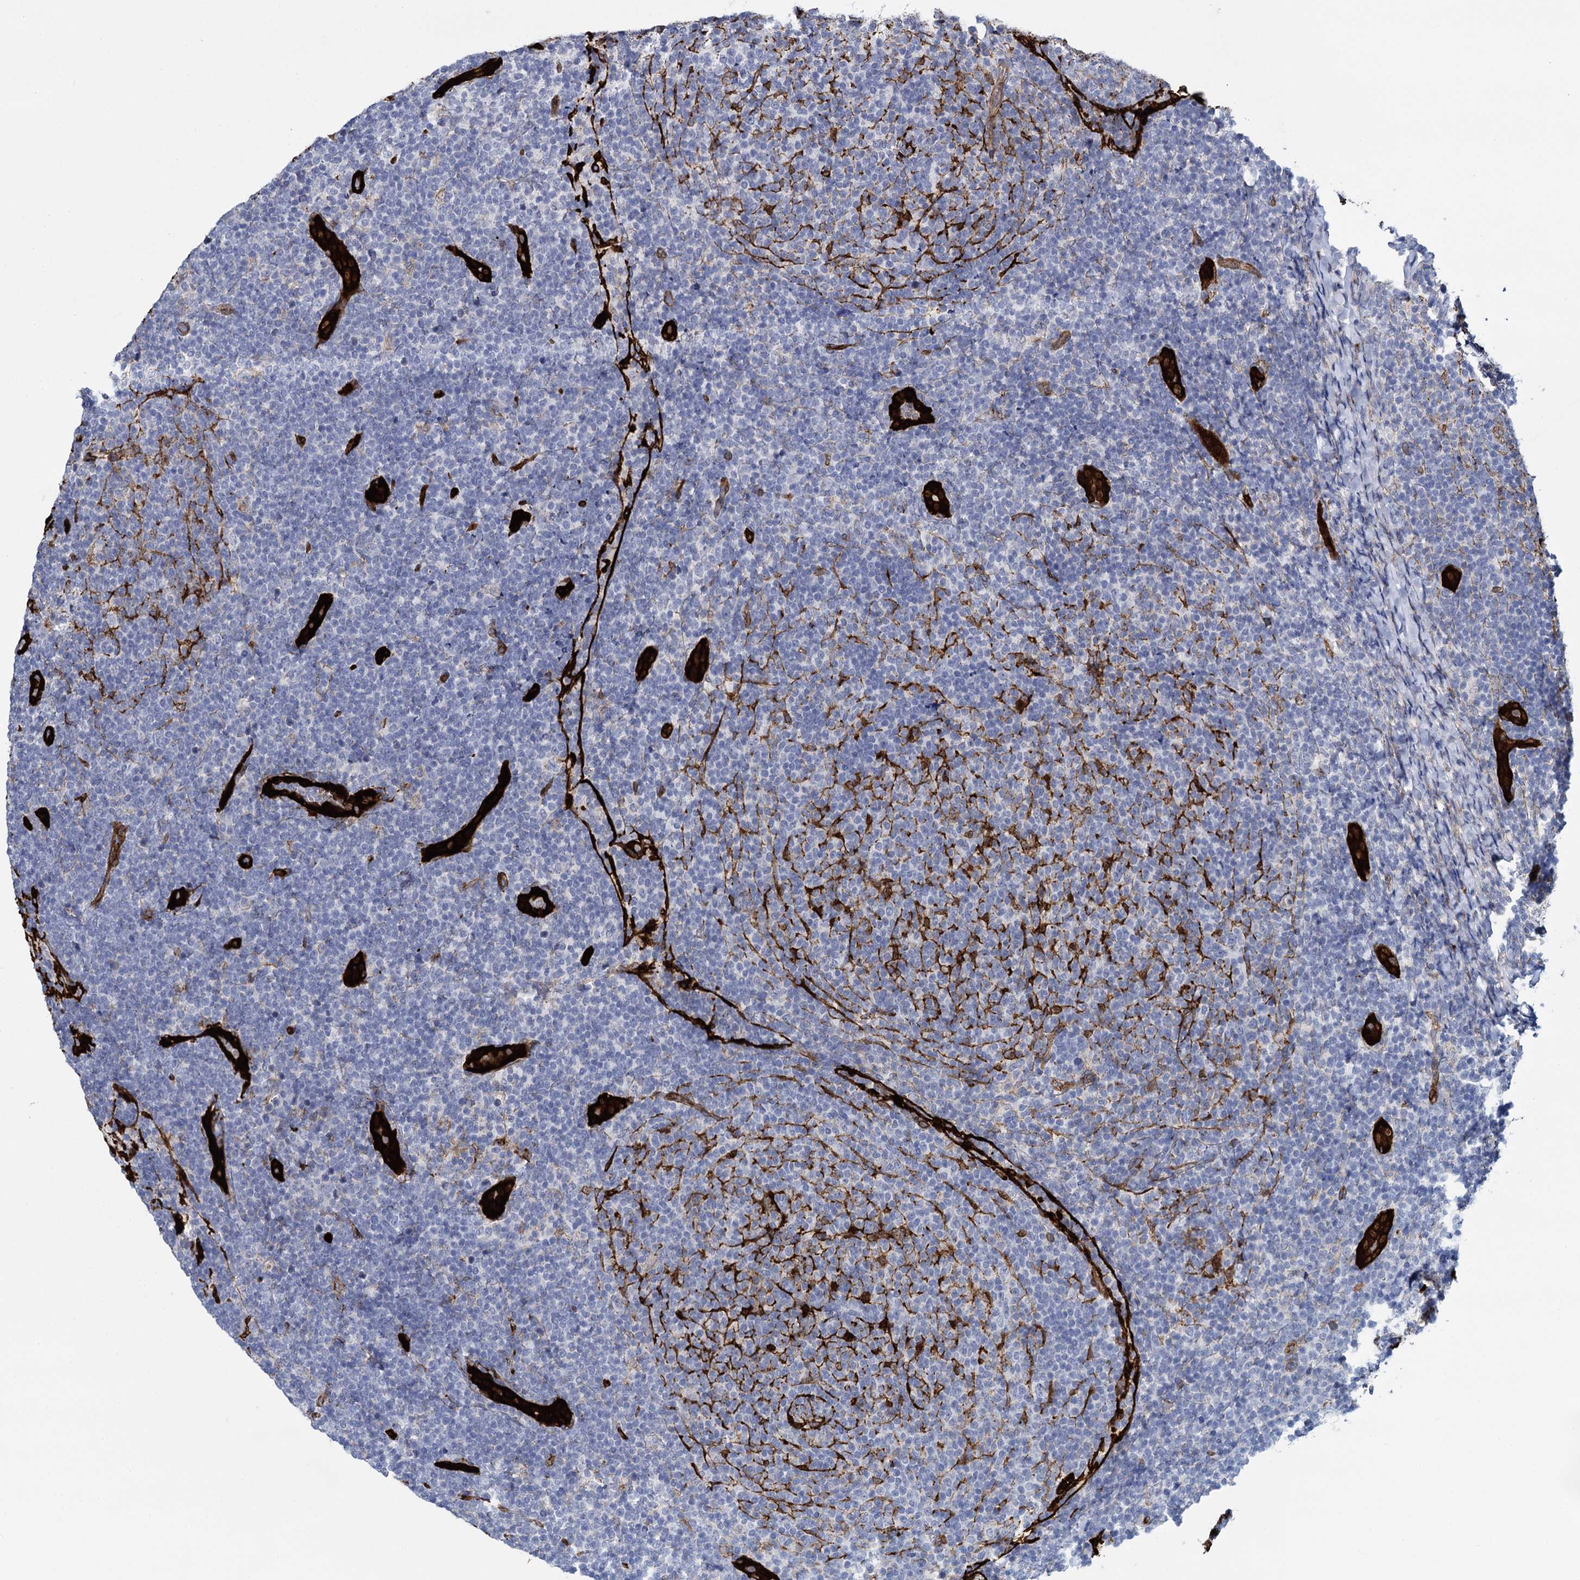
{"staining": {"intensity": "negative", "quantity": "none", "location": "none"}, "tissue": "lymphoma", "cell_type": "Tumor cells", "image_type": "cancer", "snomed": [{"axis": "morphology", "description": "Malignant lymphoma, non-Hodgkin's type, Low grade"}, {"axis": "topography", "description": "Lymph node"}], "caption": "High power microscopy image of an immunohistochemistry (IHC) micrograph of low-grade malignant lymphoma, non-Hodgkin's type, revealing no significant expression in tumor cells.", "gene": "SNCG", "patient": {"sex": "male", "age": 66}}